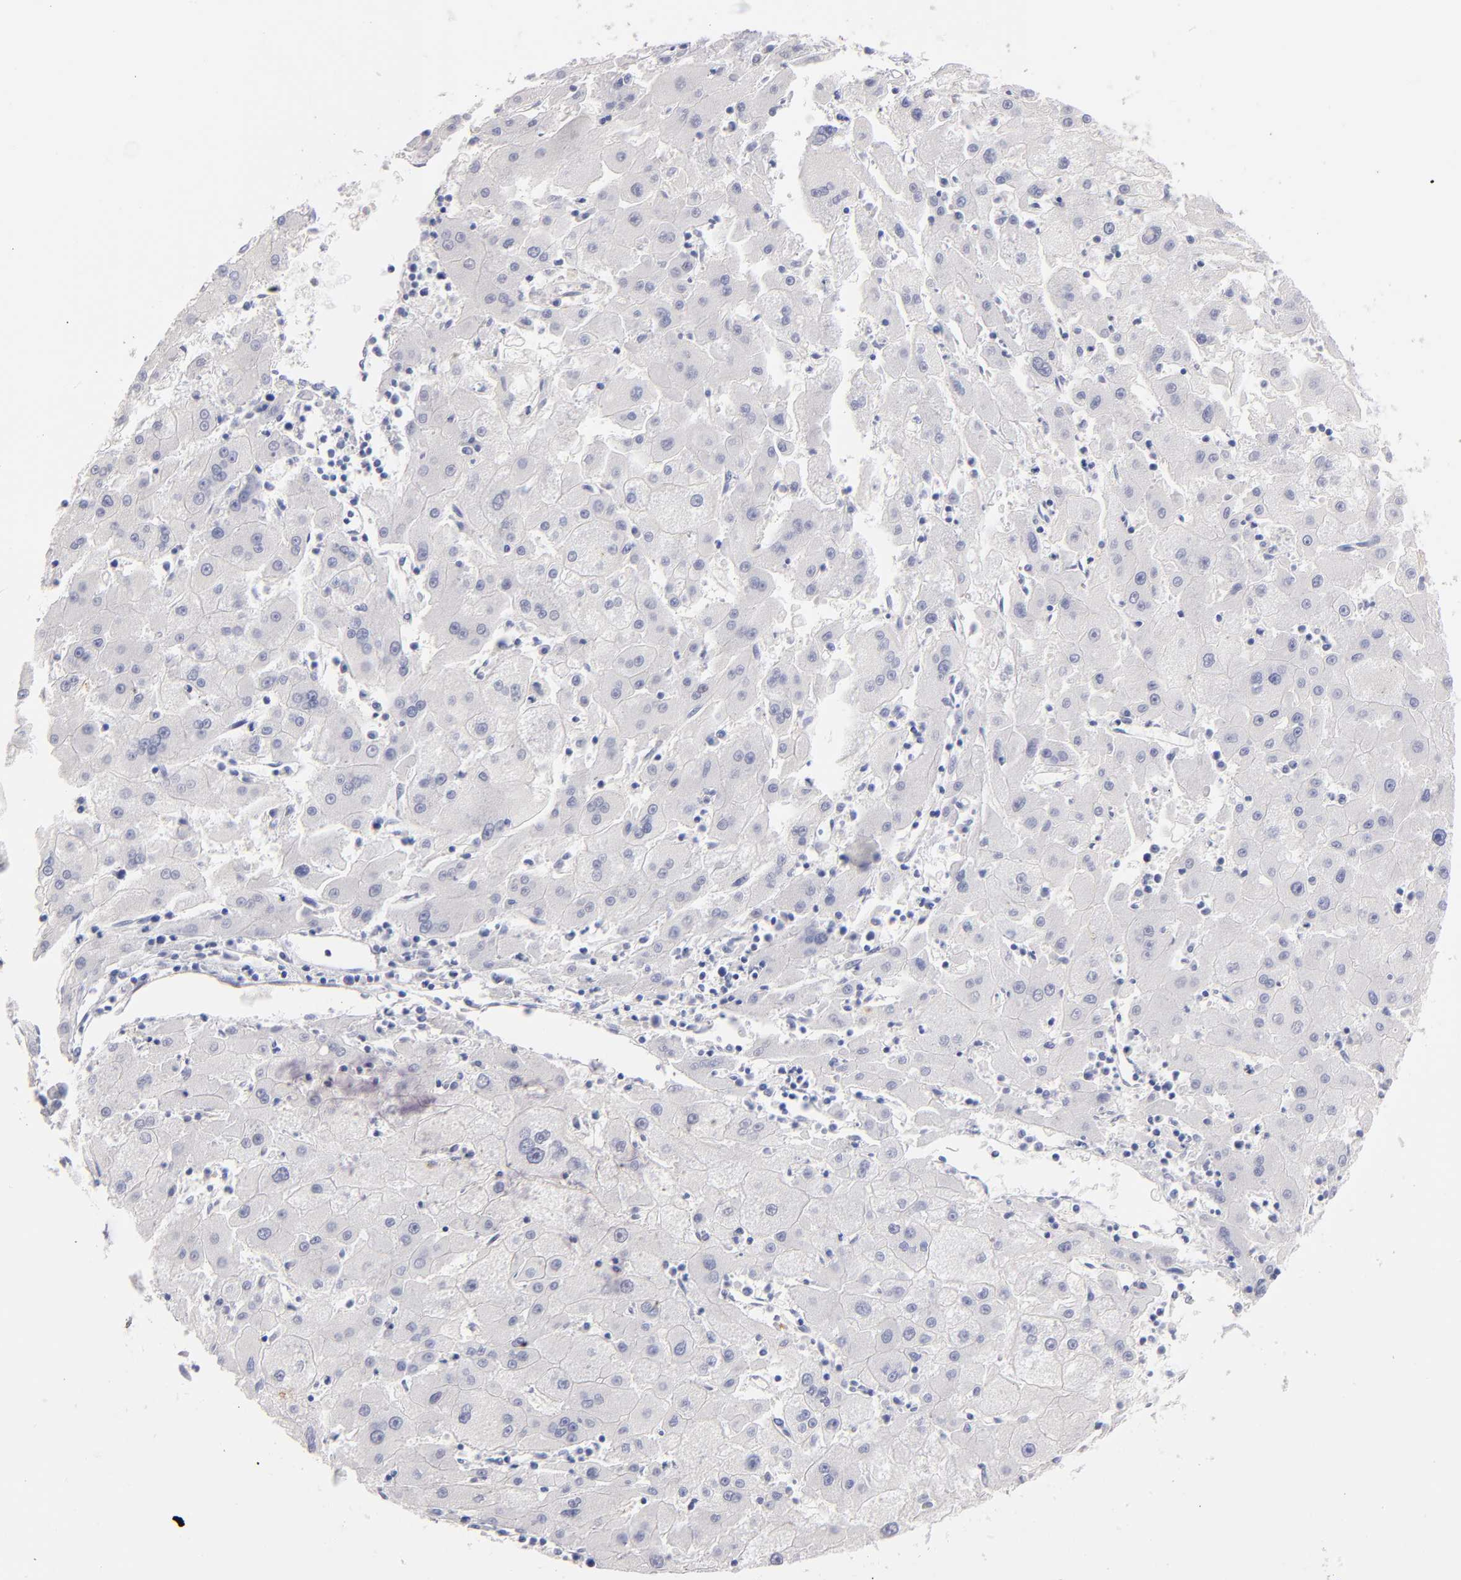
{"staining": {"intensity": "negative", "quantity": "none", "location": "none"}, "tissue": "liver cancer", "cell_type": "Tumor cells", "image_type": "cancer", "snomed": [{"axis": "morphology", "description": "Carcinoma, Hepatocellular, NOS"}, {"axis": "topography", "description": "Liver"}], "caption": "A micrograph of hepatocellular carcinoma (liver) stained for a protein exhibits no brown staining in tumor cells.", "gene": "KIT", "patient": {"sex": "male", "age": 72}}